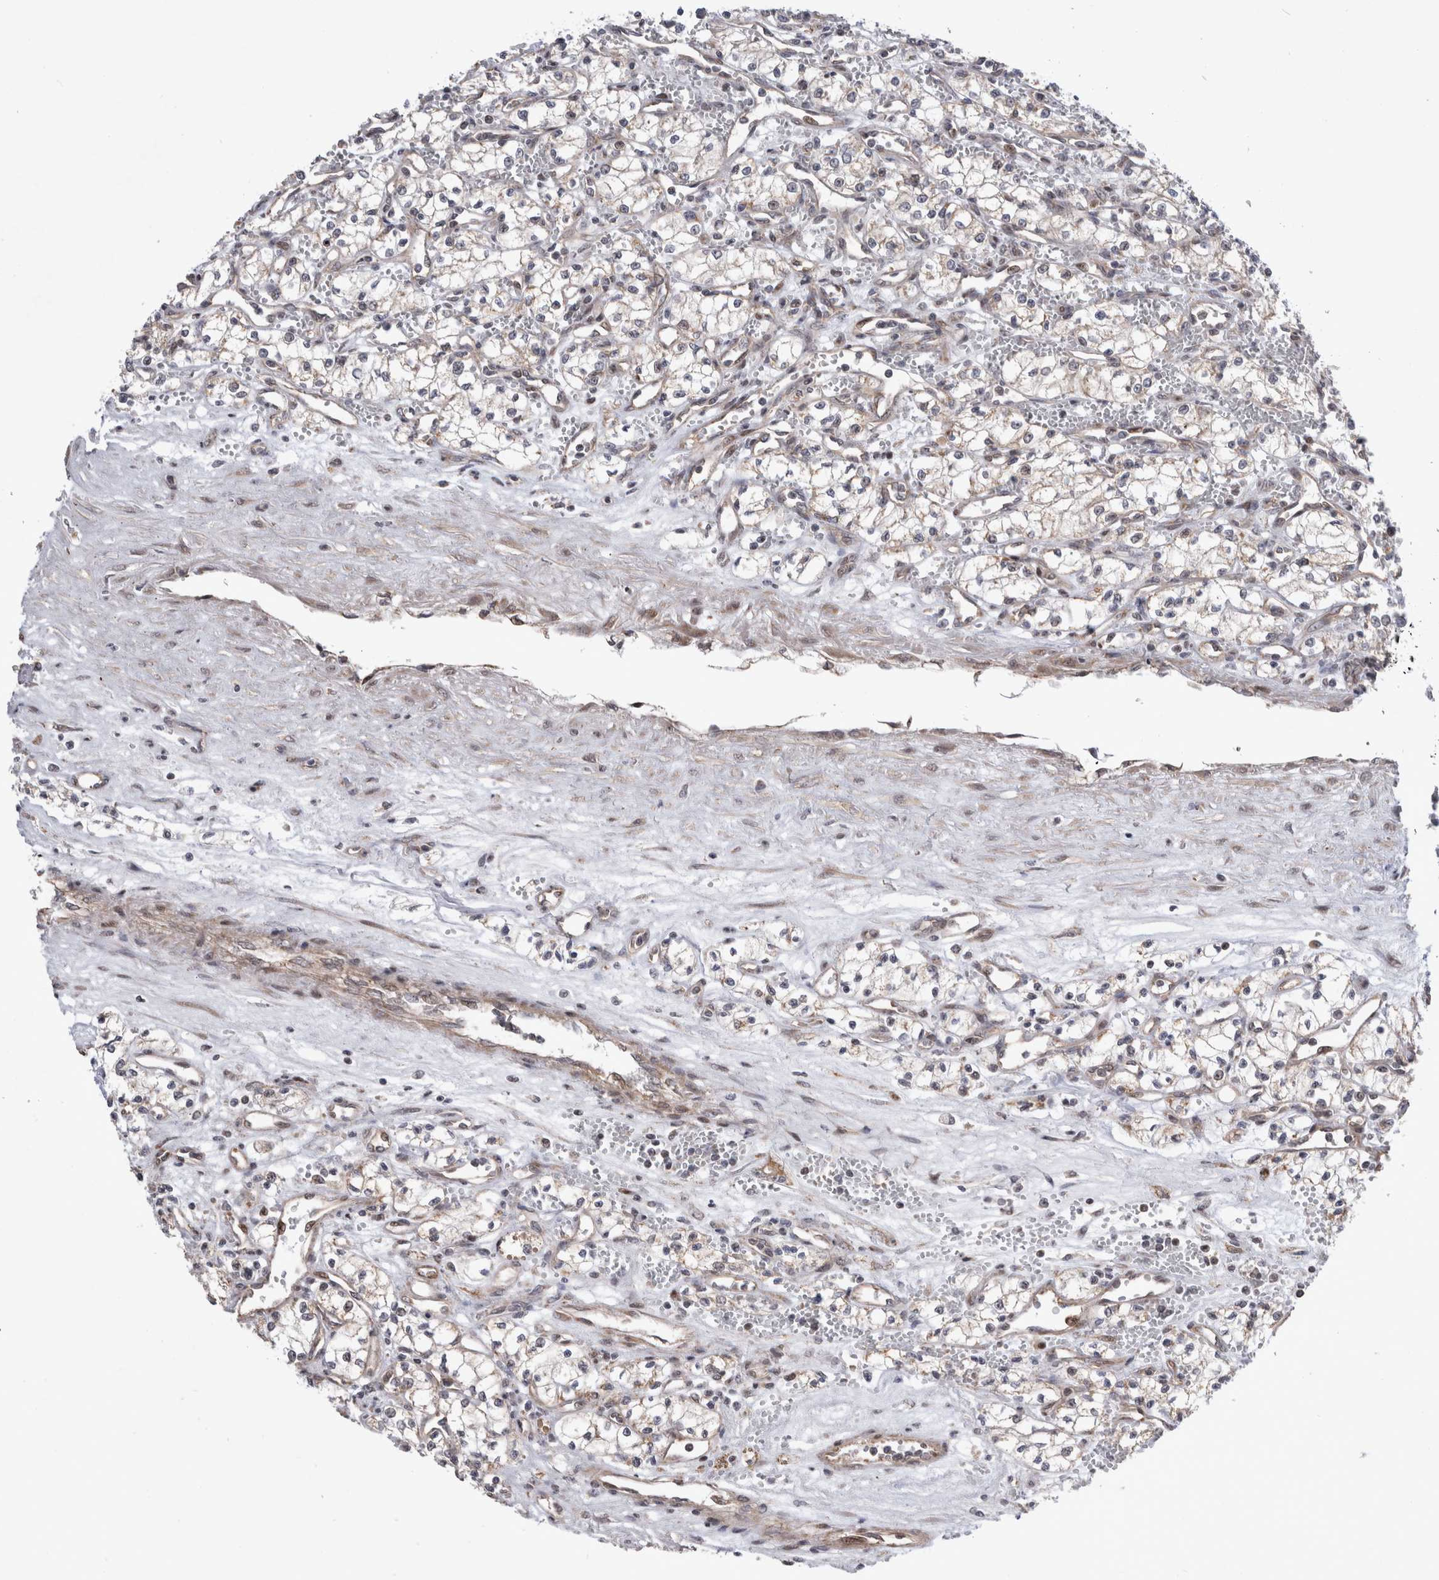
{"staining": {"intensity": "weak", "quantity": "25%-75%", "location": "cytoplasmic/membranous,nuclear"}, "tissue": "renal cancer", "cell_type": "Tumor cells", "image_type": "cancer", "snomed": [{"axis": "morphology", "description": "Adenocarcinoma, NOS"}, {"axis": "topography", "description": "Kidney"}], "caption": "Adenocarcinoma (renal) stained with immunohistochemistry (IHC) shows weak cytoplasmic/membranous and nuclear expression in approximately 25%-75% of tumor cells.", "gene": "MRPL37", "patient": {"sex": "male", "age": 59}}